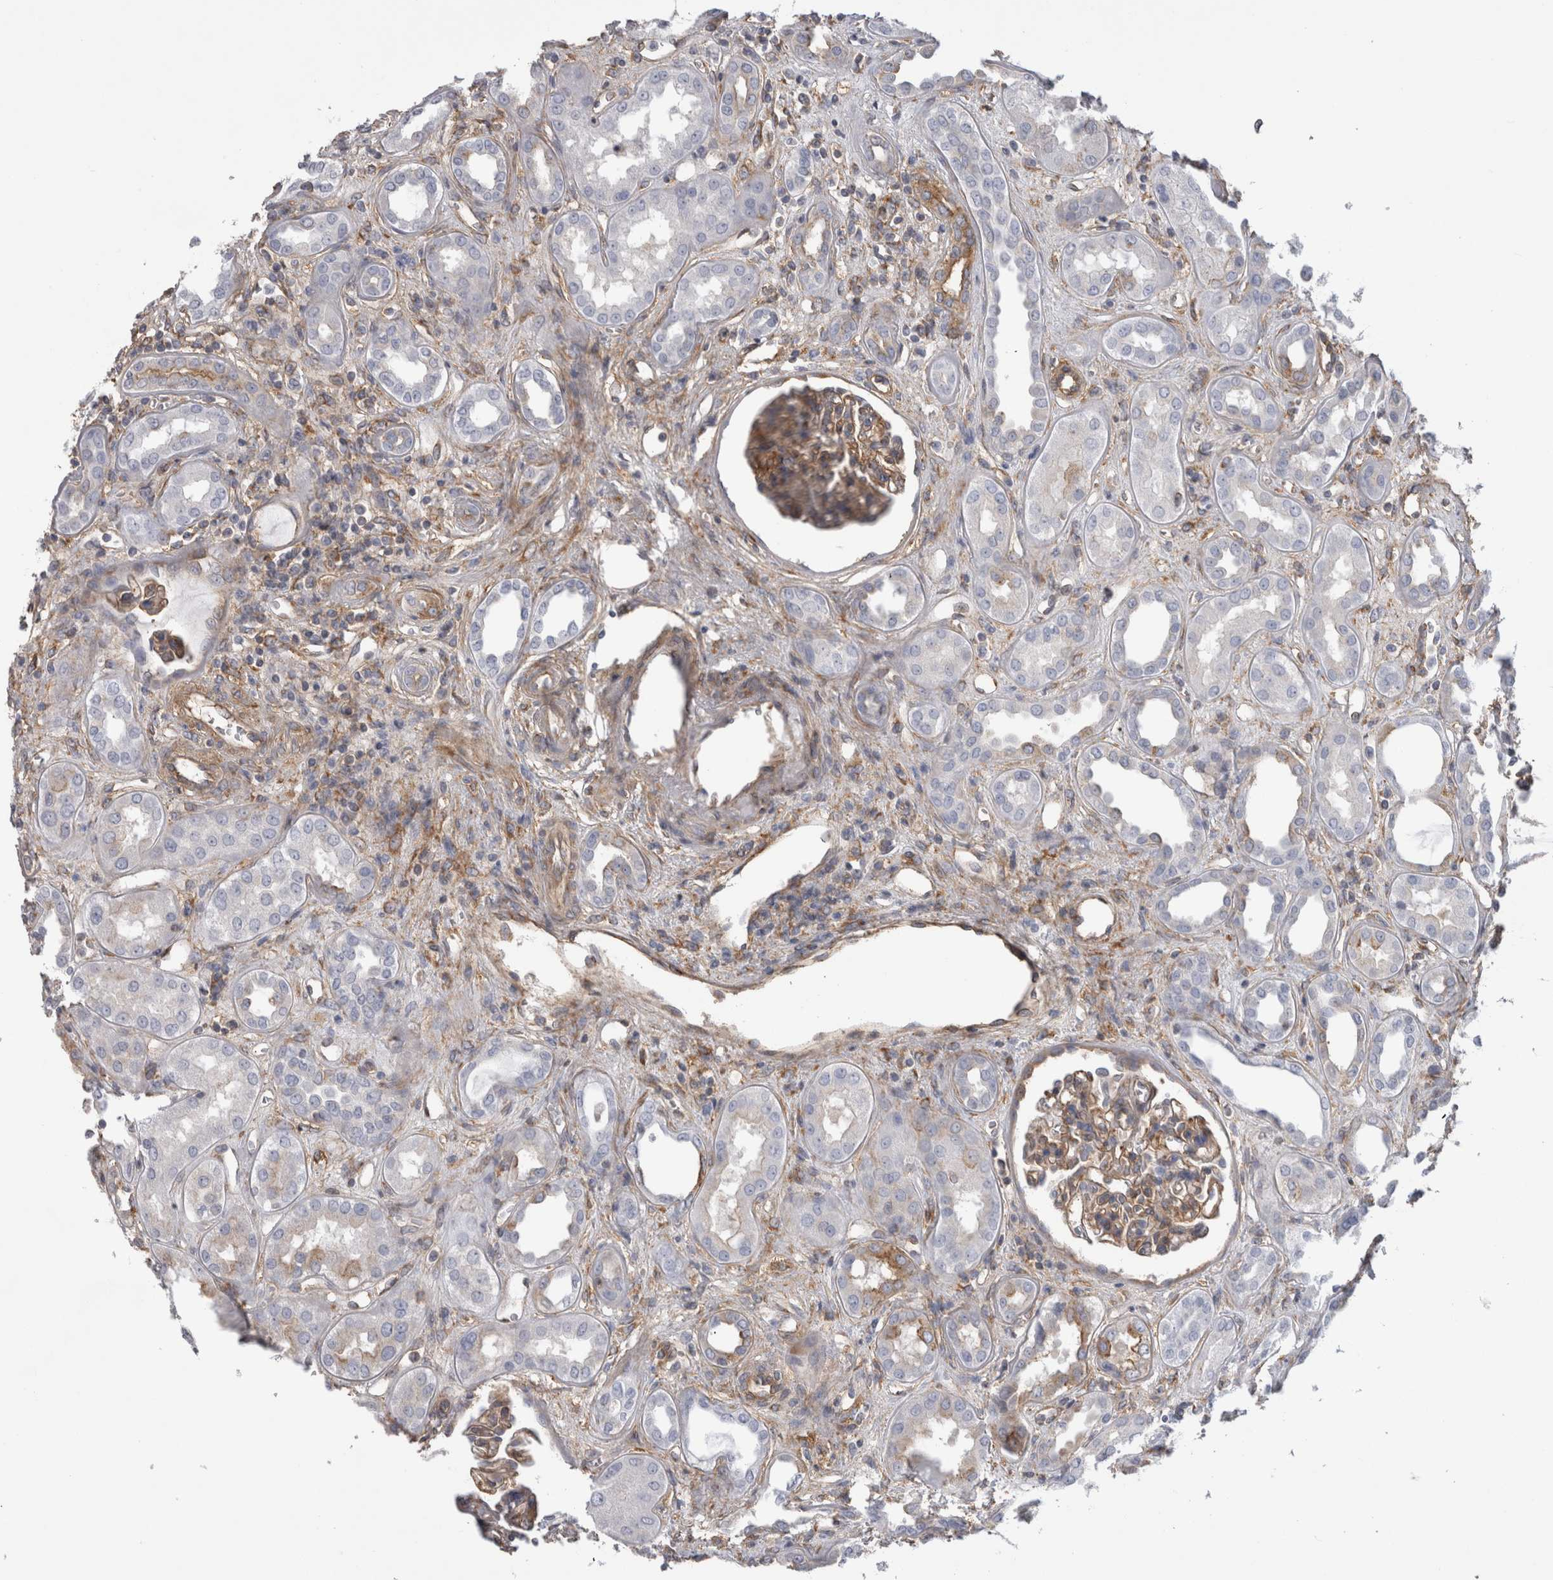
{"staining": {"intensity": "moderate", "quantity": ">75%", "location": "cytoplasmic/membranous"}, "tissue": "kidney", "cell_type": "Cells in glomeruli", "image_type": "normal", "snomed": [{"axis": "morphology", "description": "Normal tissue, NOS"}, {"axis": "topography", "description": "Kidney"}], "caption": "This is a photomicrograph of IHC staining of unremarkable kidney, which shows moderate staining in the cytoplasmic/membranous of cells in glomeruli.", "gene": "ATXN3L", "patient": {"sex": "male", "age": 59}}